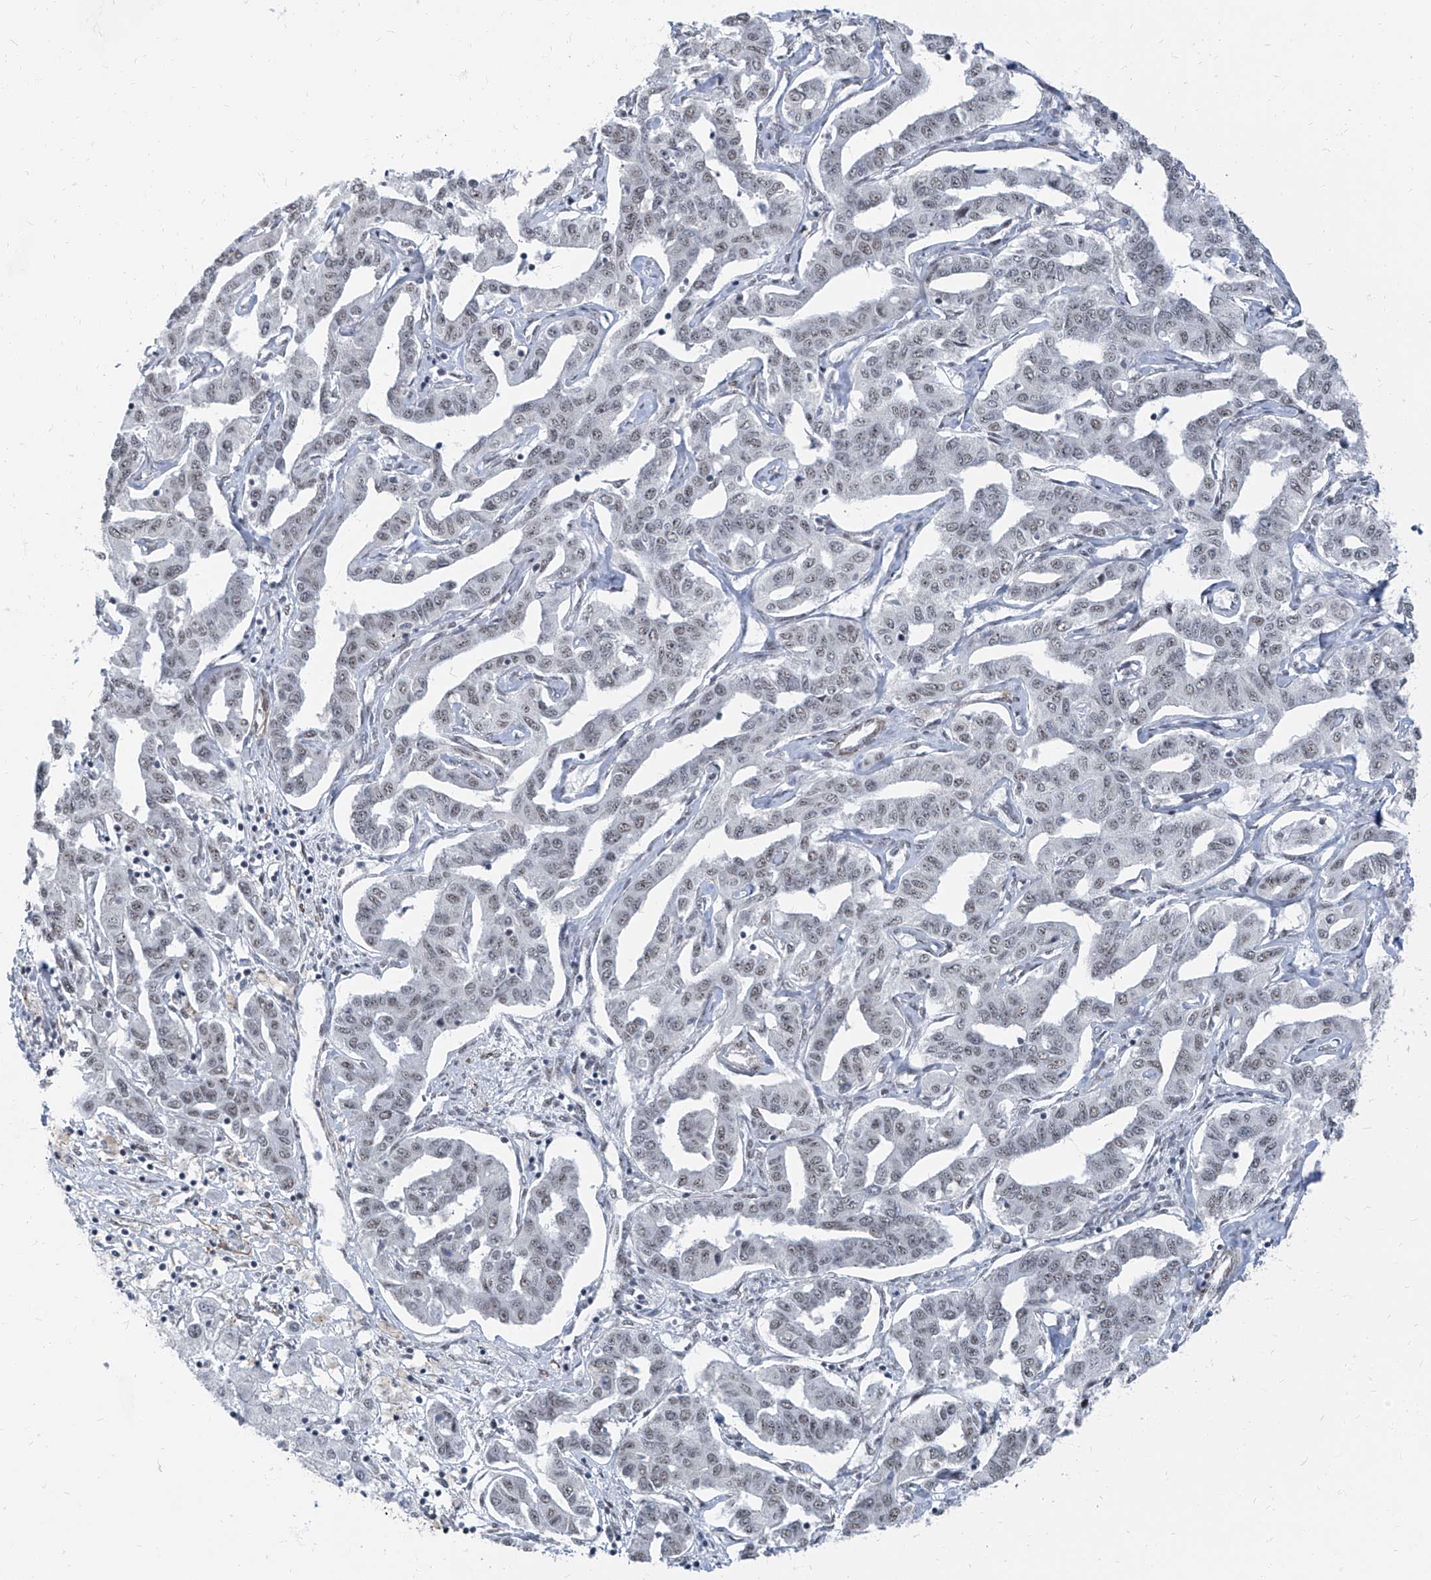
{"staining": {"intensity": "weak", "quantity": "25%-75%", "location": "nuclear"}, "tissue": "liver cancer", "cell_type": "Tumor cells", "image_type": "cancer", "snomed": [{"axis": "morphology", "description": "Cholangiocarcinoma"}, {"axis": "topography", "description": "Liver"}], "caption": "Liver cholangiocarcinoma stained with DAB IHC exhibits low levels of weak nuclear expression in approximately 25%-75% of tumor cells.", "gene": "TXLNB", "patient": {"sex": "male", "age": 59}}